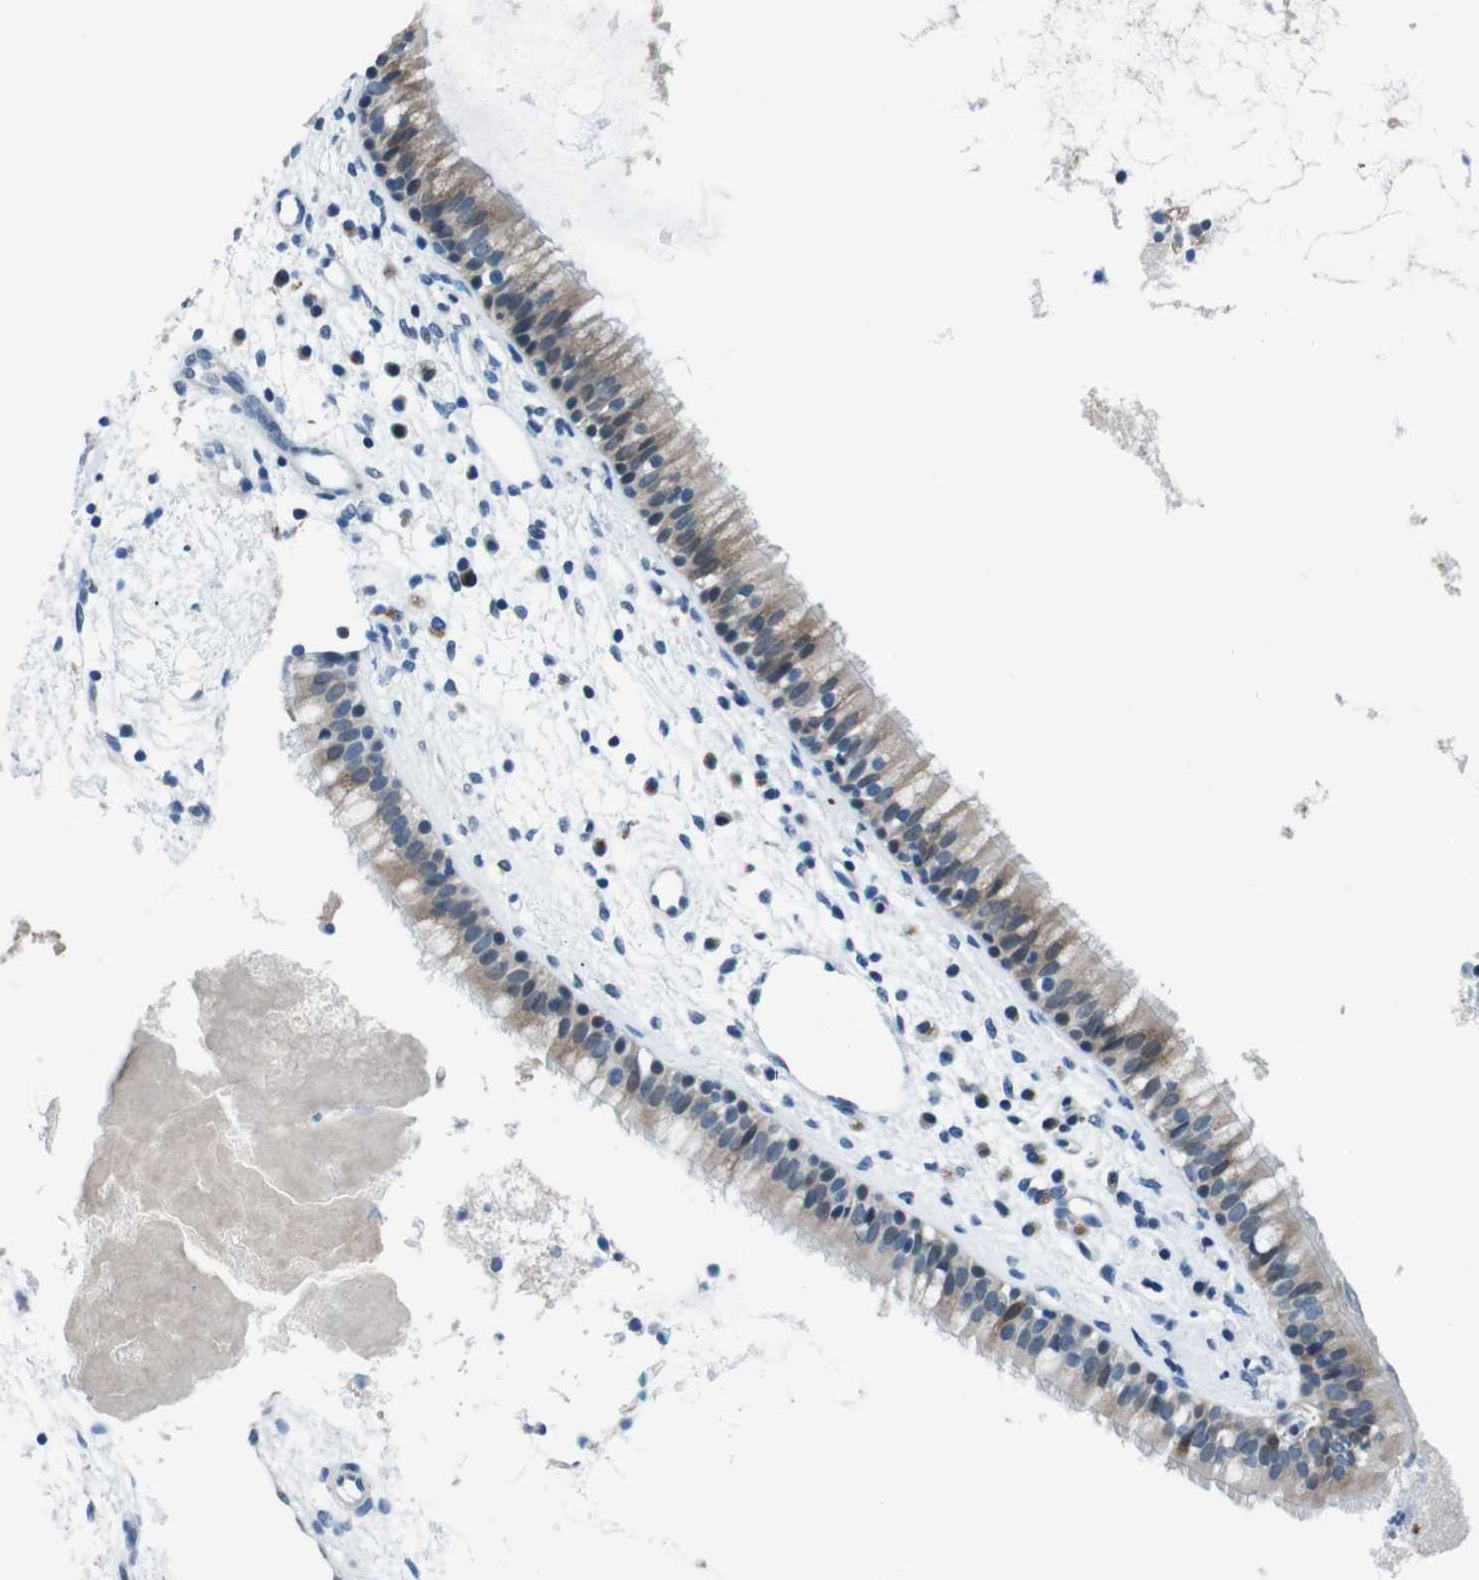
{"staining": {"intensity": "moderate", "quantity": ">75%", "location": "cytoplasmic/membranous"}, "tissue": "nasopharynx", "cell_type": "Respiratory epithelial cells", "image_type": "normal", "snomed": [{"axis": "morphology", "description": "Normal tissue, NOS"}, {"axis": "topography", "description": "Nasopharynx"}], "caption": "Nasopharynx stained with DAB (3,3'-diaminobenzidine) IHC reveals medium levels of moderate cytoplasmic/membranous positivity in approximately >75% of respiratory epithelial cells. (Brightfield microscopy of DAB IHC at high magnification).", "gene": "LRP5", "patient": {"sex": "male", "age": 21}}